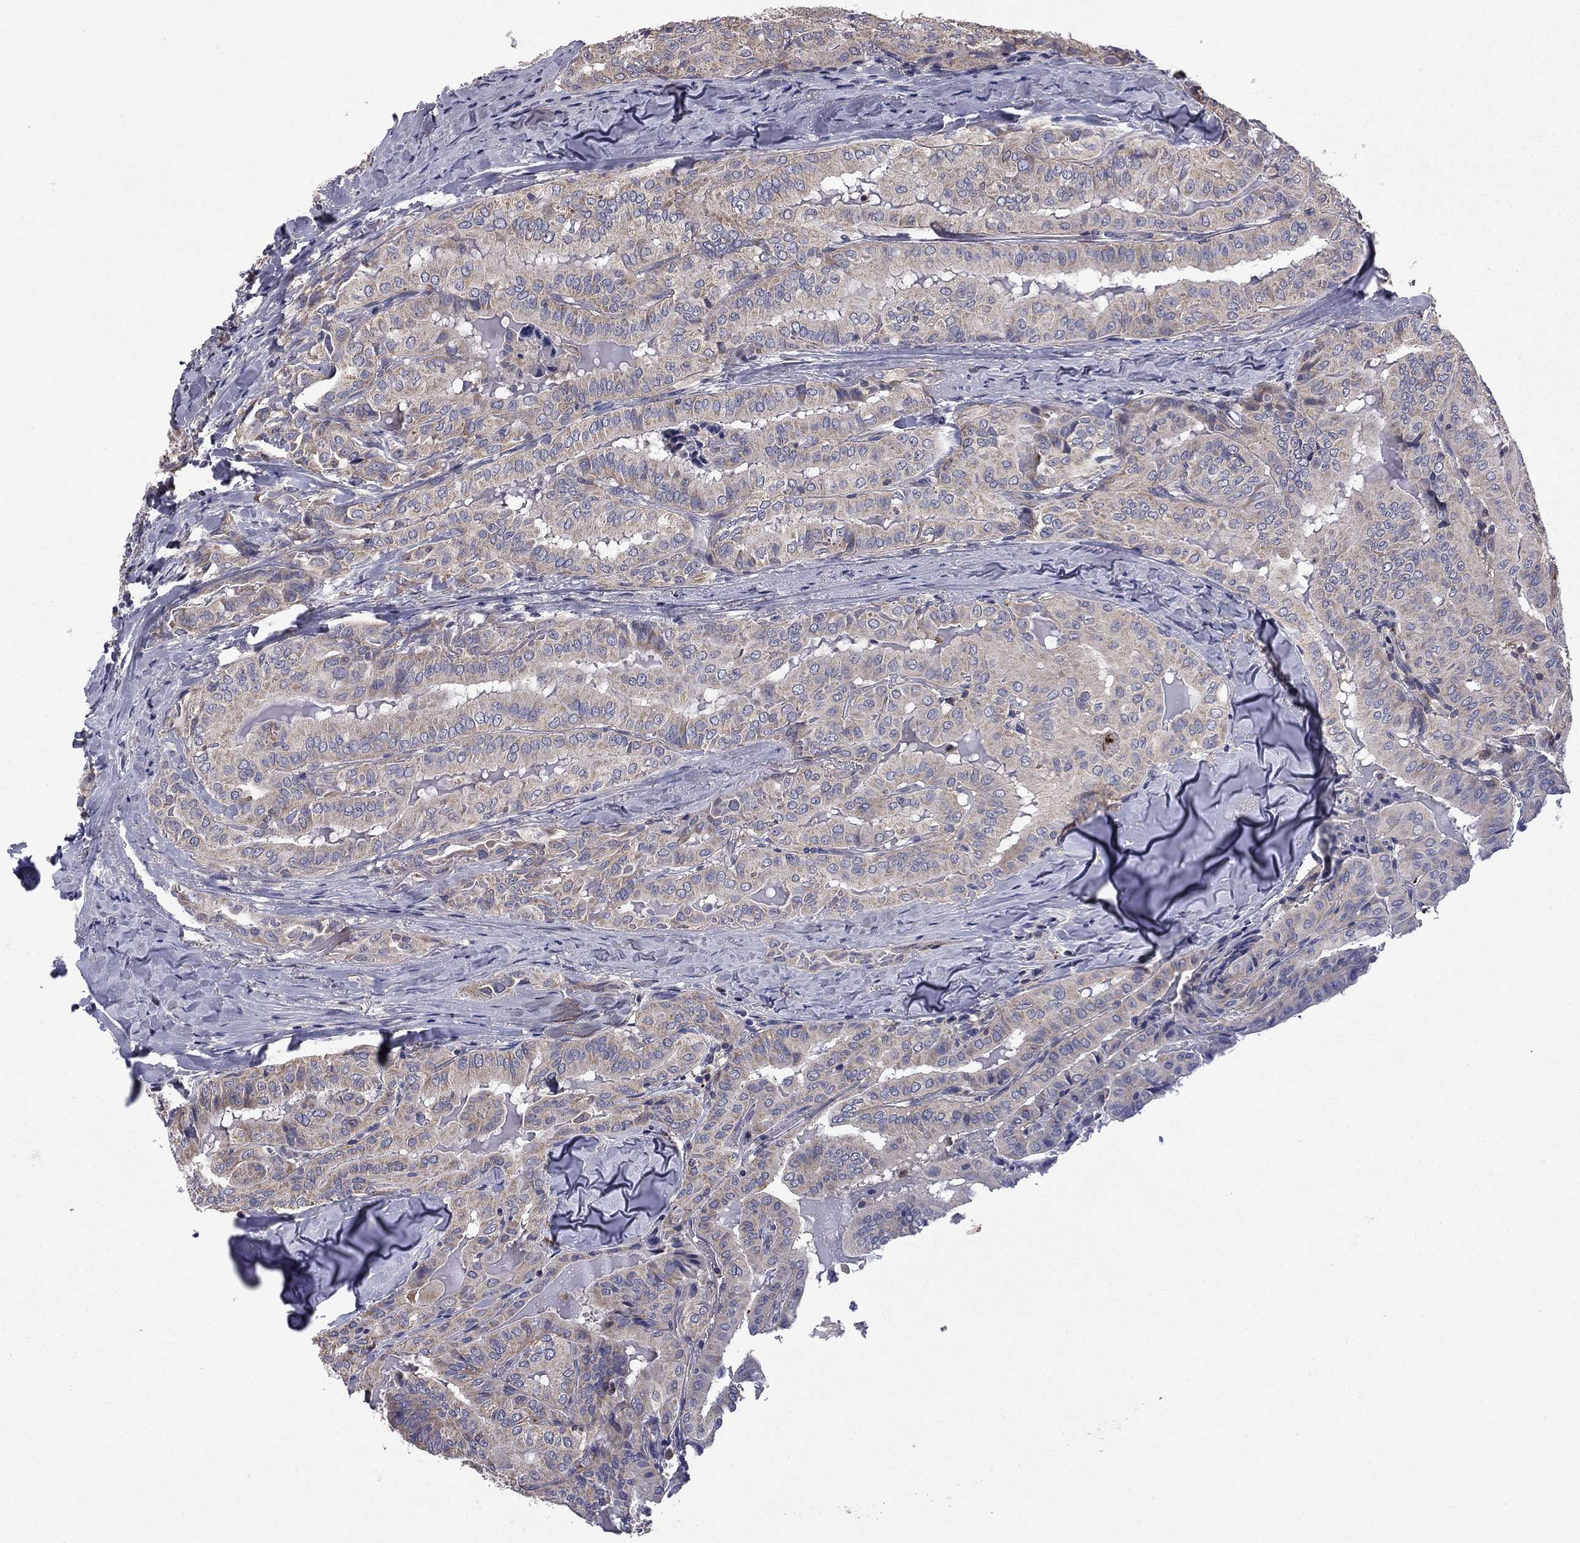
{"staining": {"intensity": "negative", "quantity": "none", "location": "none"}, "tissue": "thyroid cancer", "cell_type": "Tumor cells", "image_type": "cancer", "snomed": [{"axis": "morphology", "description": "Papillary adenocarcinoma, NOS"}, {"axis": "topography", "description": "Thyroid gland"}], "caption": "Protein analysis of thyroid papillary adenocarcinoma exhibits no significant positivity in tumor cells.", "gene": "CEACAM7", "patient": {"sex": "female", "age": 68}}